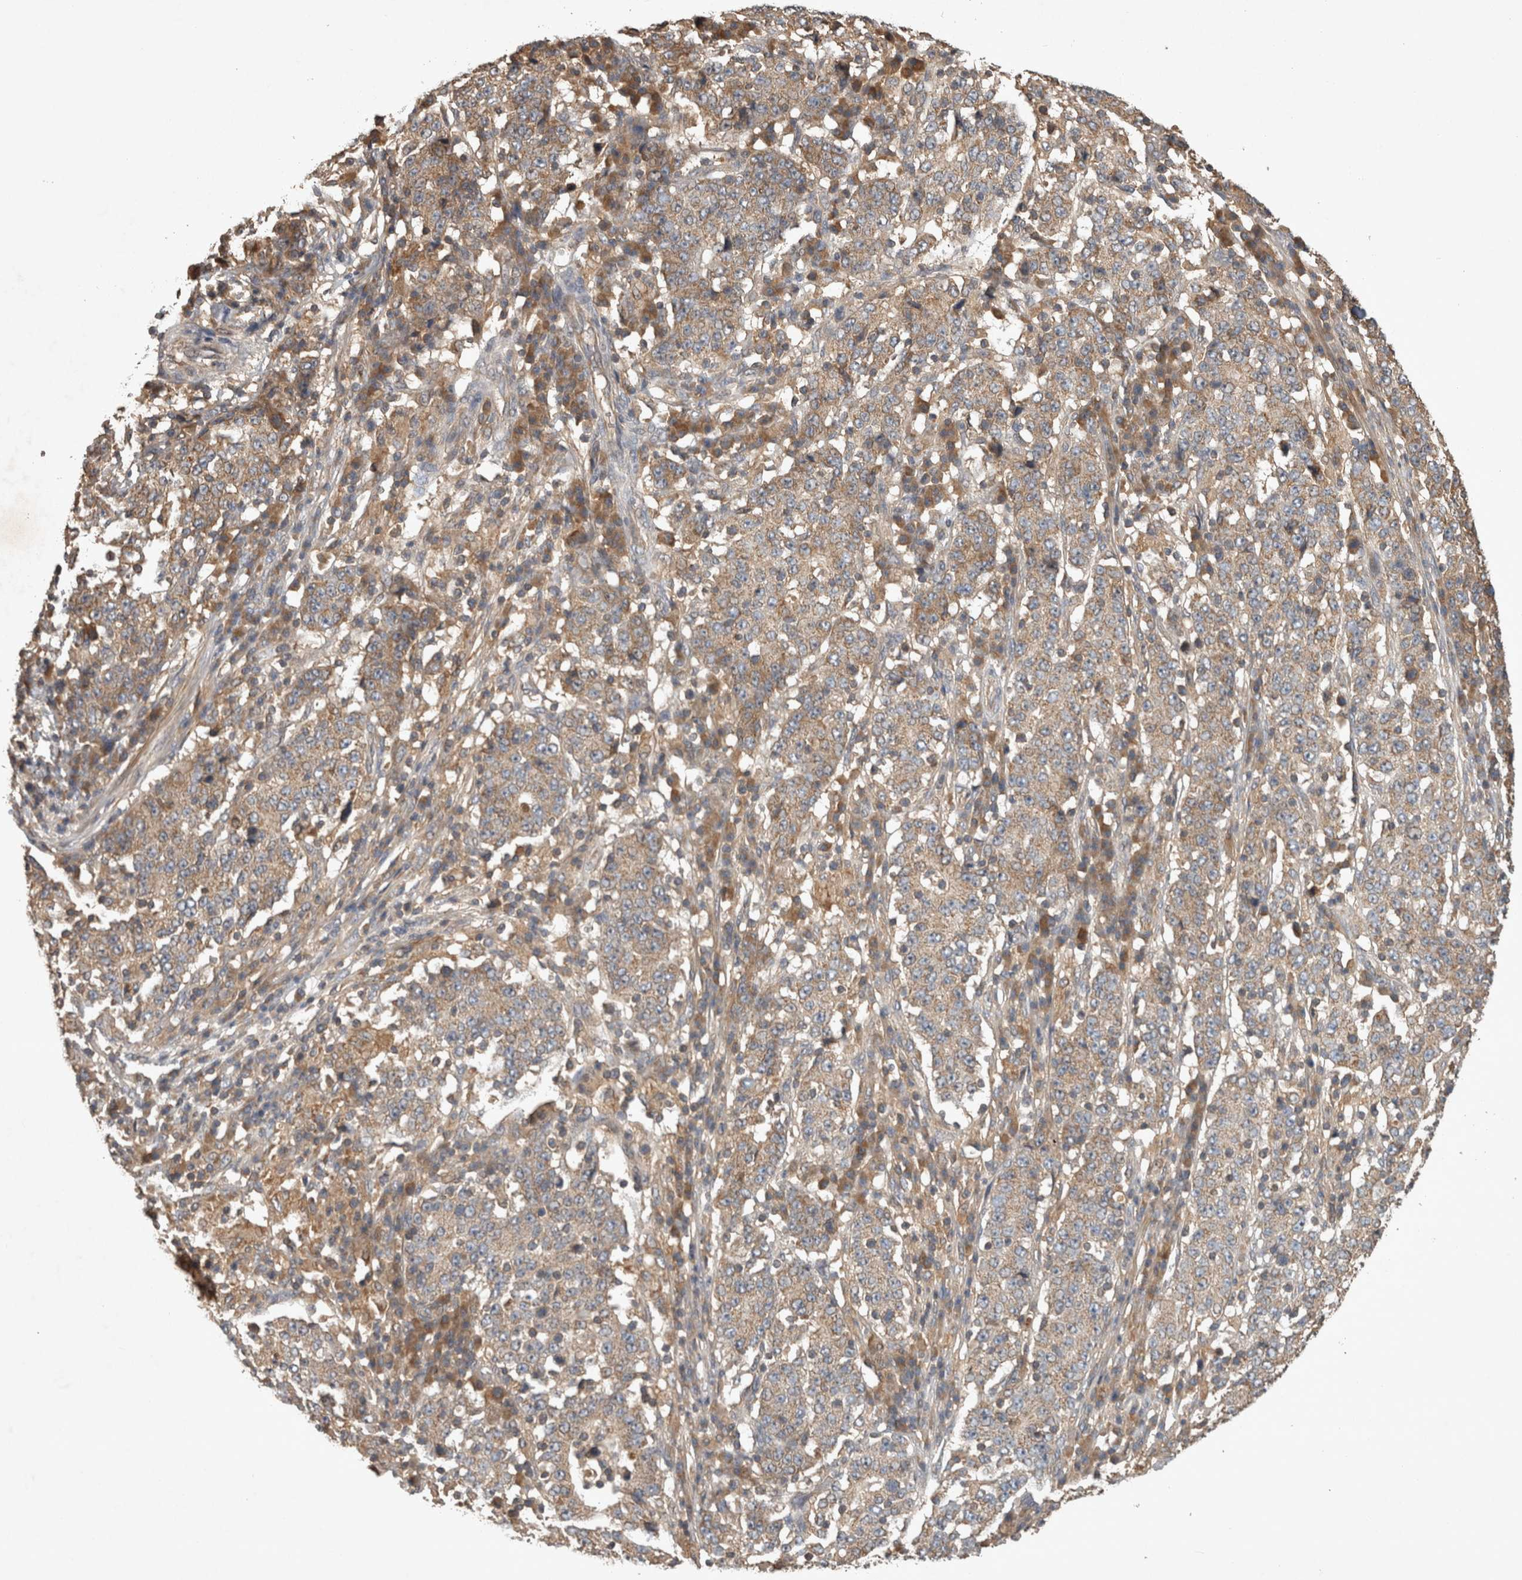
{"staining": {"intensity": "weak", "quantity": ">75%", "location": "cytoplasmic/membranous"}, "tissue": "stomach cancer", "cell_type": "Tumor cells", "image_type": "cancer", "snomed": [{"axis": "morphology", "description": "Adenocarcinoma, NOS"}, {"axis": "topography", "description": "Stomach"}], "caption": "Tumor cells display weak cytoplasmic/membranous staining in approximately >75% of cells in adenocarcinoma (stomach). (Stains: DAB in brown, nuclei in blue, Microscopy: brightfield microscopy at high magnification).", "gene": "TRMT61B", "patient": {"sex": "male", "age": 59}}